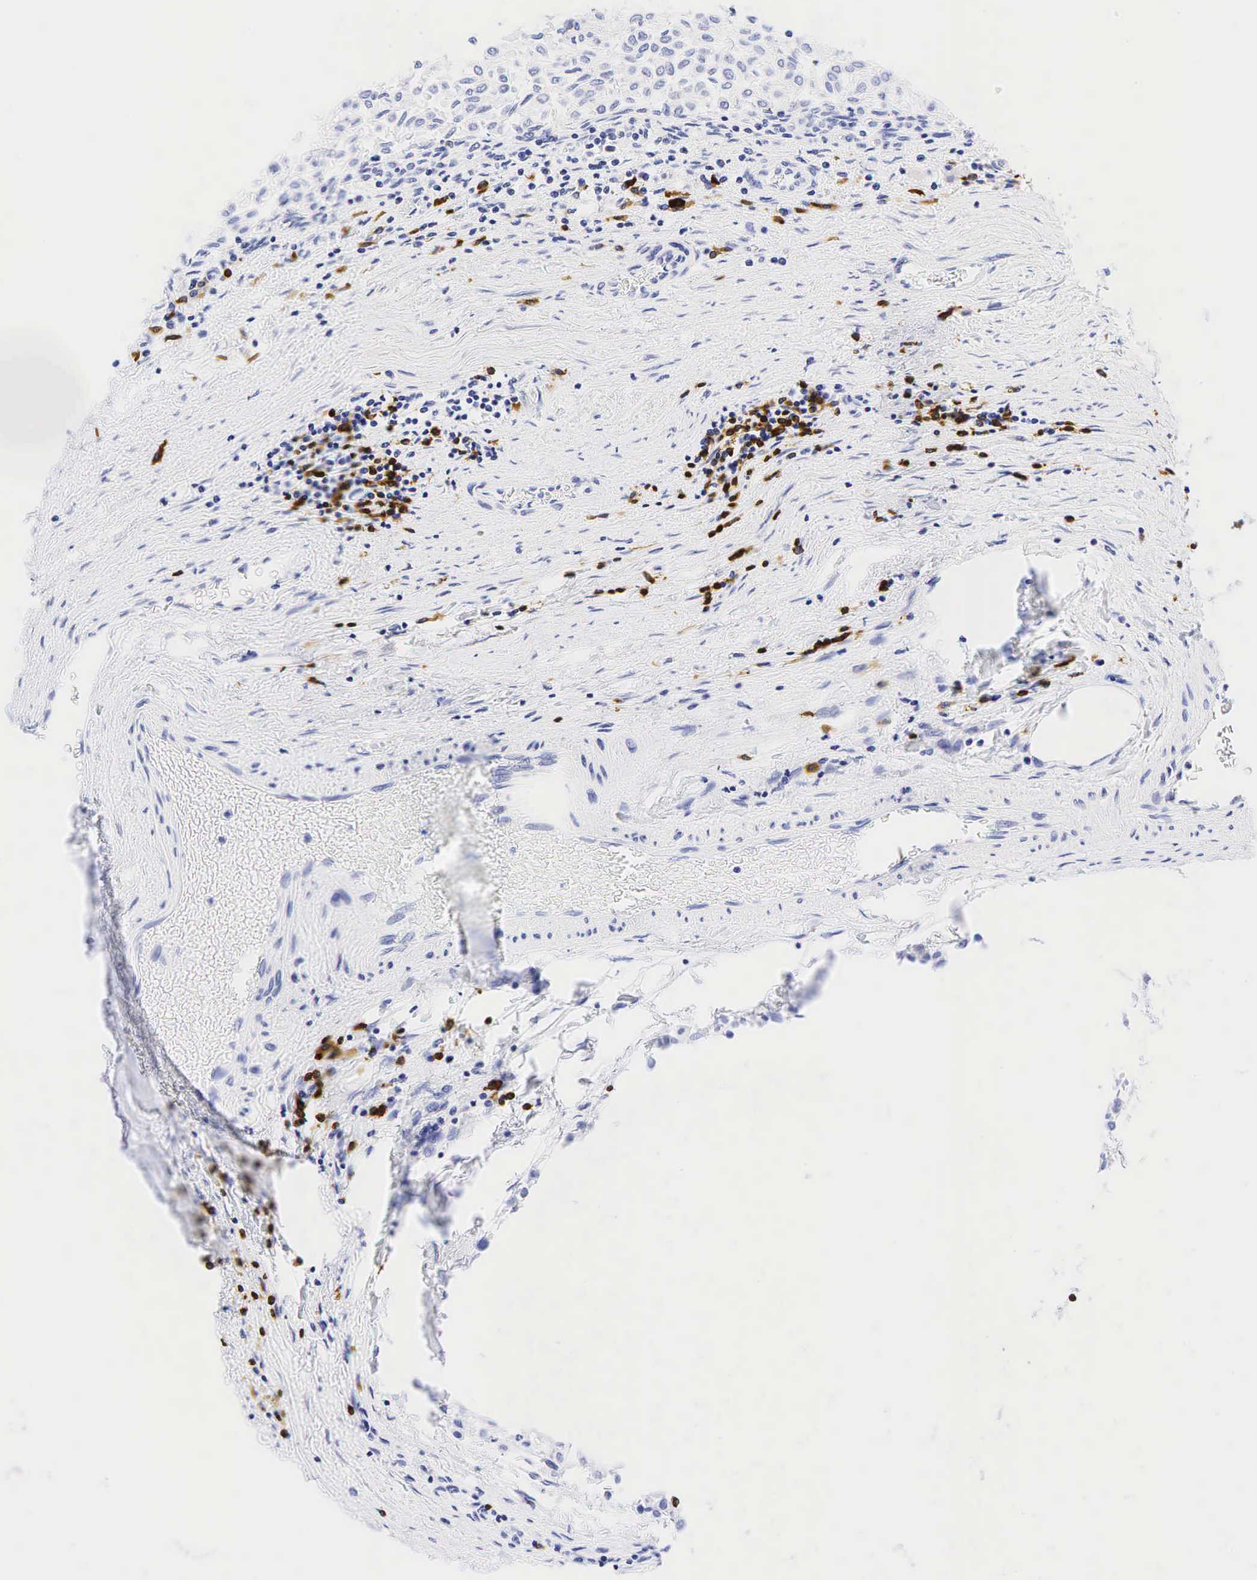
{"staining": {"intensity": "negative", "quantity": "none", "location": "none"}, "tissue": "urothelial cancer", "cell_type": "Tumor cells", "image_type": "cancer", "snomed": [{"axis": "morphology", "description": "Urothelial carcinoma, Low grade"}, {"axis": "topography", "description": "Urinary bladder"}], "caption": "Immunohistochemical staining of urothelial carcinoma (low-grade) displays no significant positivity in tumor cells. Brightfield microscopy of IHC stained with DAB (brown) and hematoxylin (blue), captured at high magnification.", "gene": "CD79A", "patient": {"sex": "male", "age": 64}}